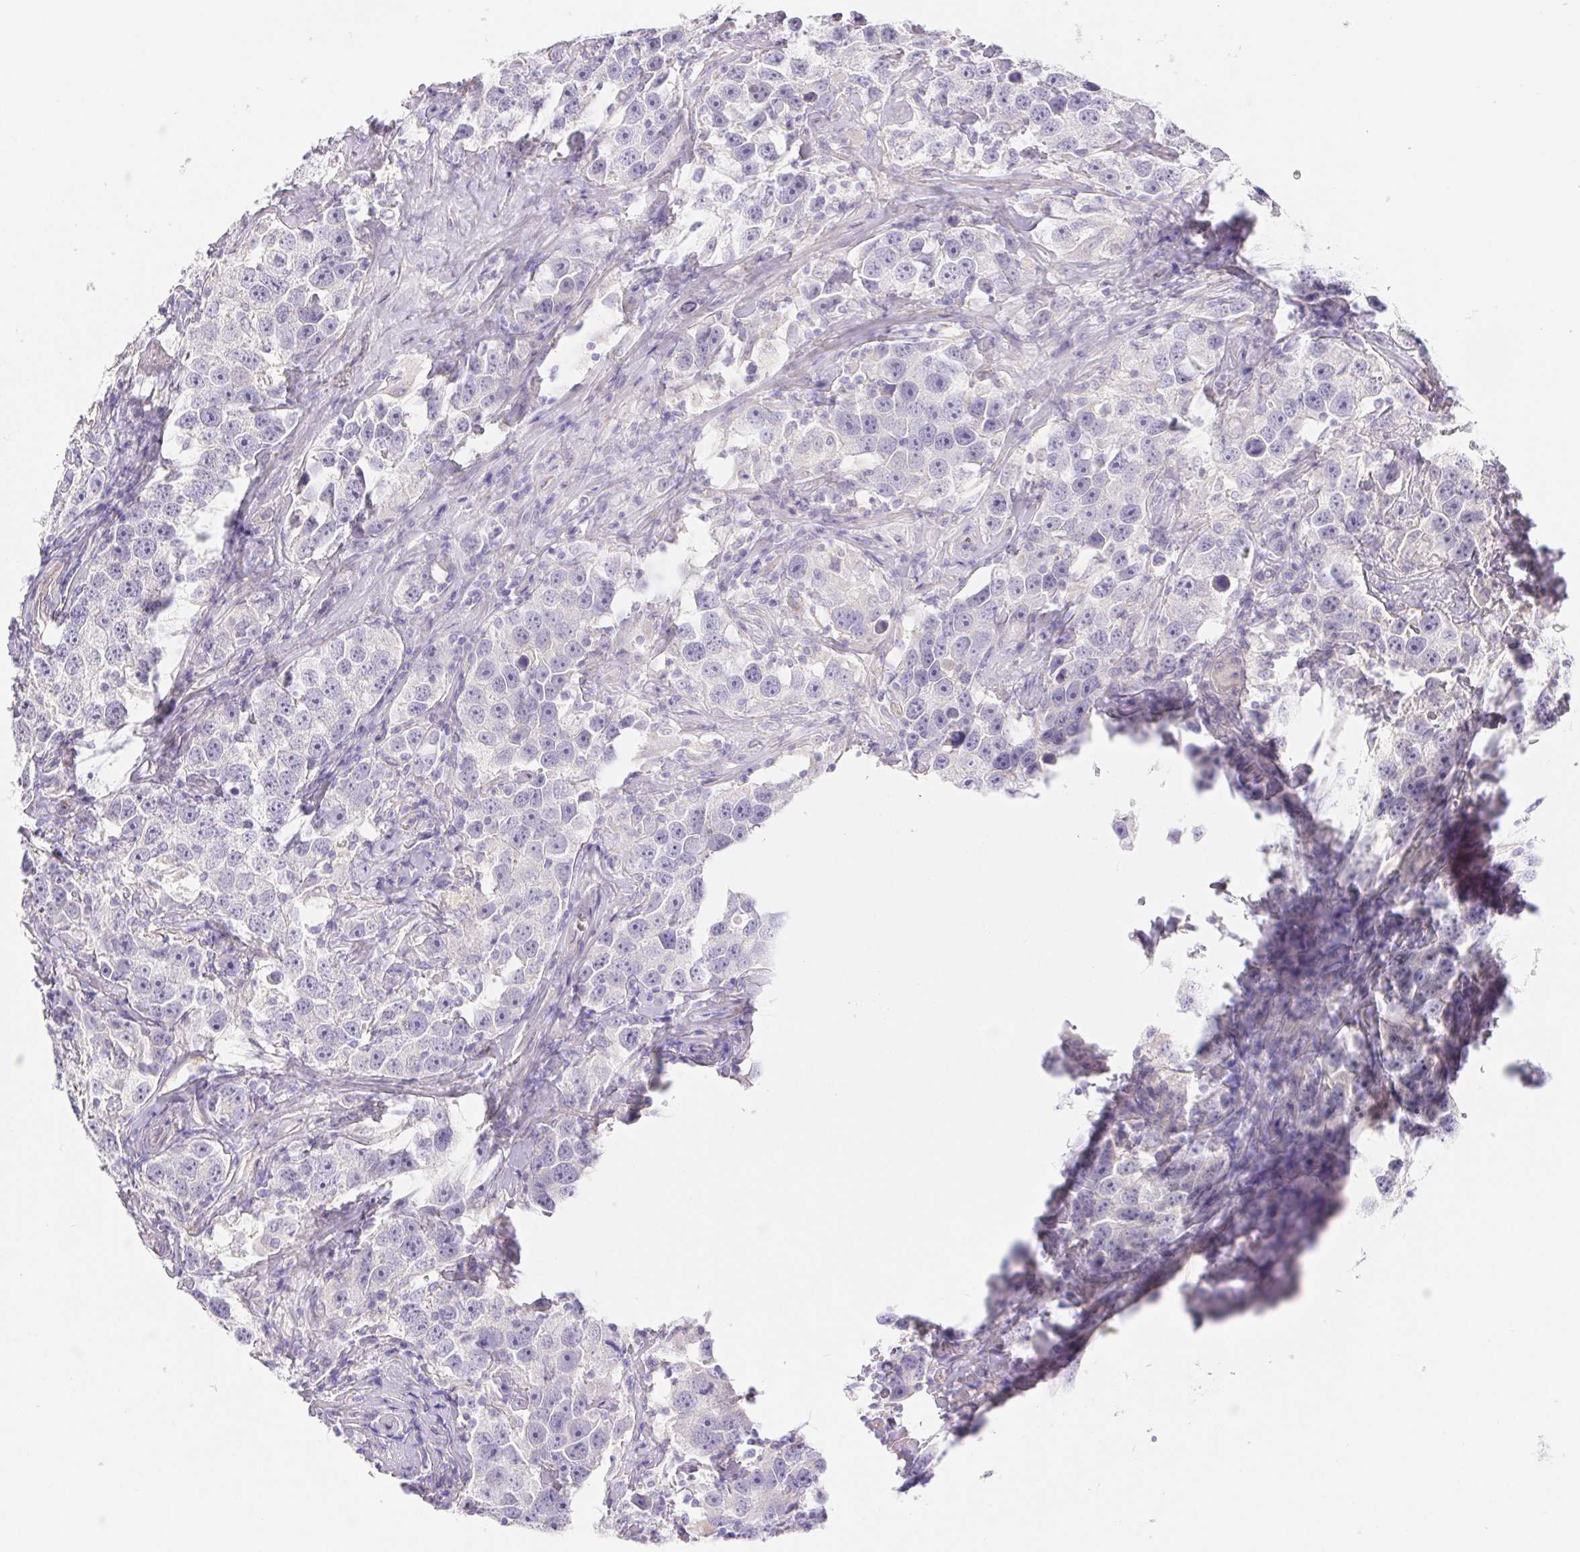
{"staining": {"intensity": "negative", "quantity": "none", "location": "none"}, "tissue": "testis cancer", "cell_type": "Tumor cells", "image_type": "cancer", "snomed": [{"axis": "morphology", "description": "Seminoma, NOS"}, {"axis": "topography", "description": "Testis"}], "caption": "An image of testis seminoma stained for a protein reveals no brown staining in tumor cells.", "gene": "PNLIP", "patient": {"sex": "male", "age": 49}}